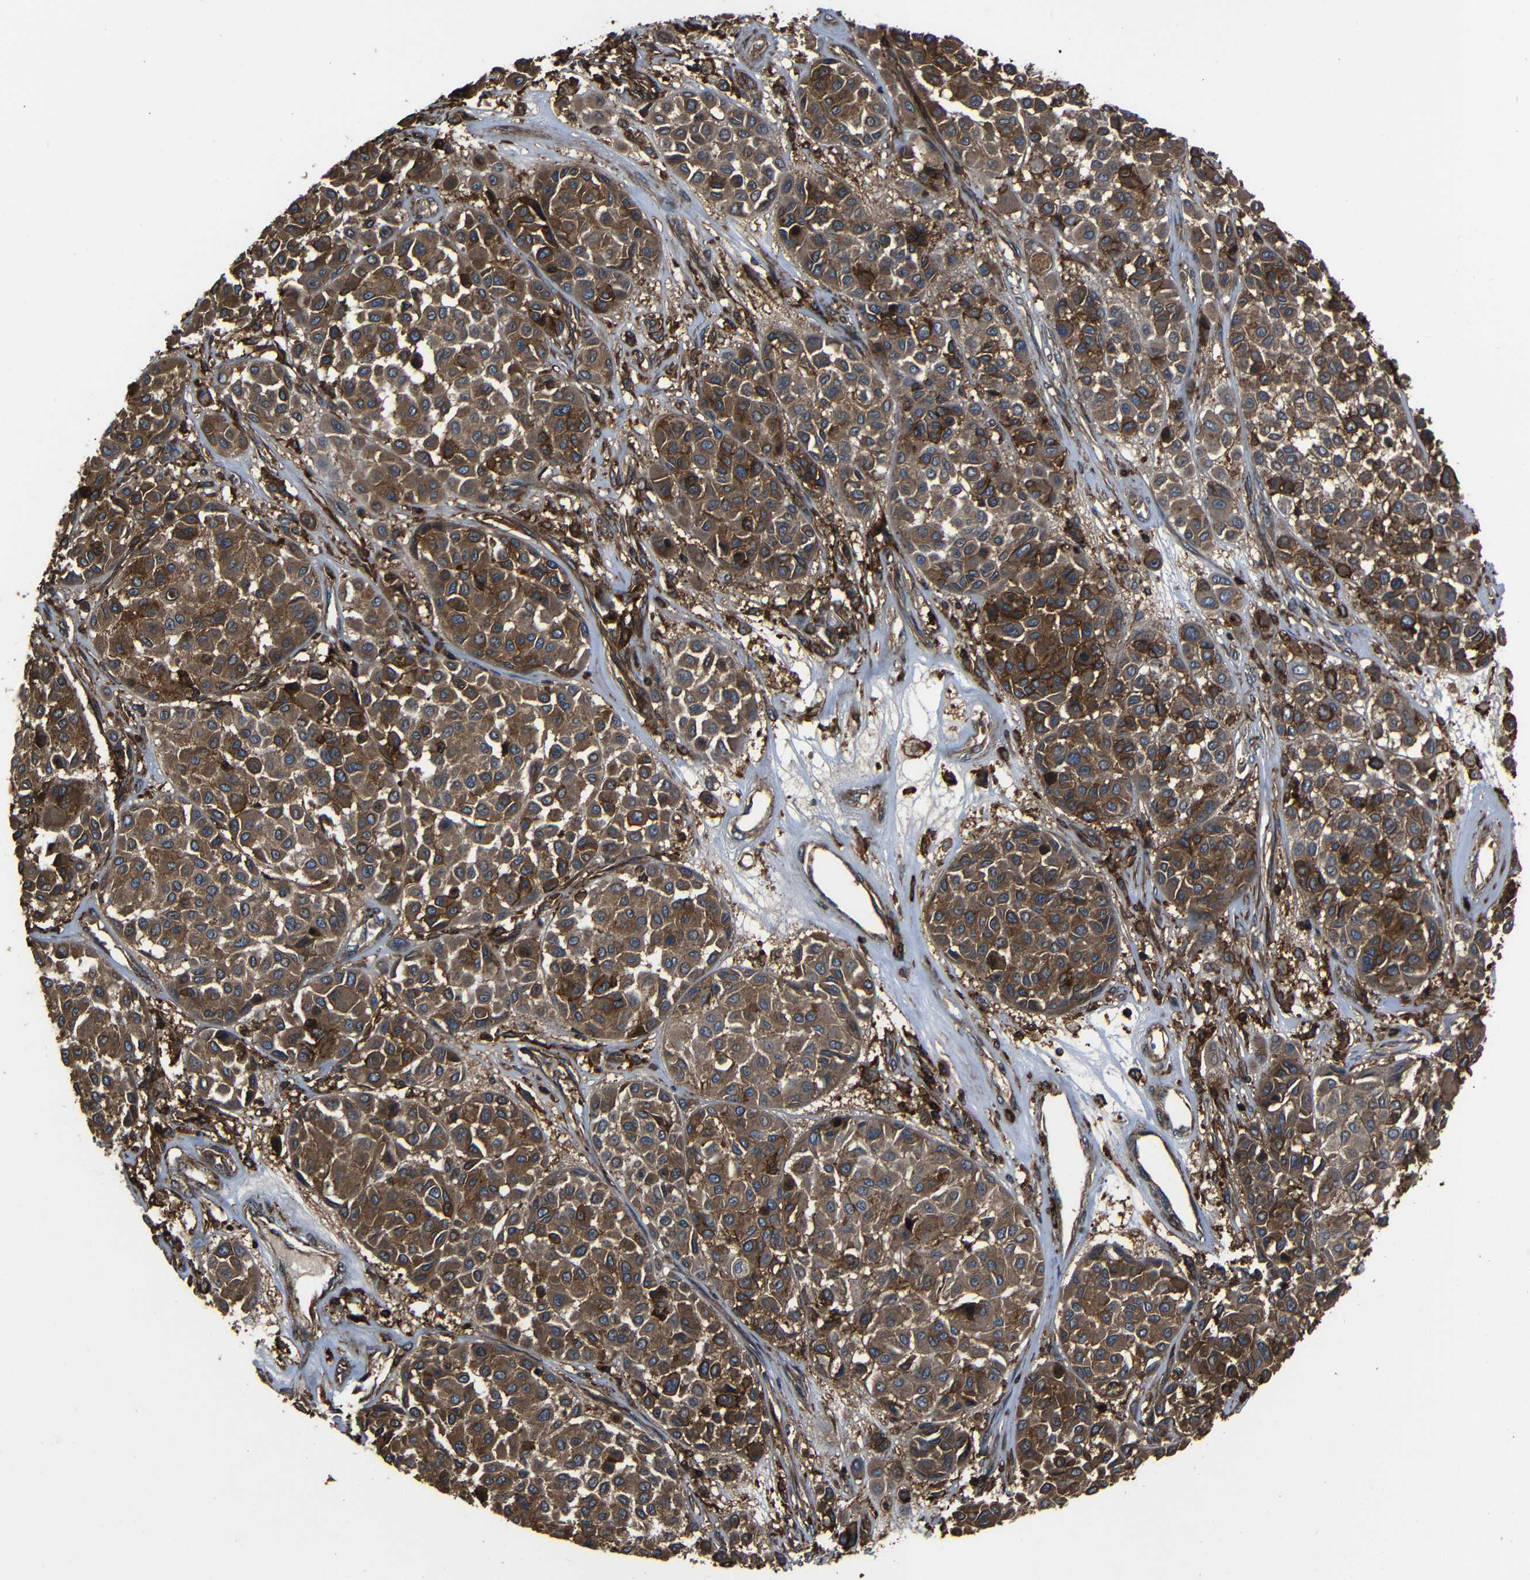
{"staining": {"intensity": "moderate", "quantity": ">75%", "location": "cytoplasmic/membranous"}, "tissue": "melanoma", "cell_type": "Tumor cells", "image_type": "cancer", "snomed": [{"axis": "morphology", "description": "Malignant melanoma, Metastatic site"}, {"axis": "topography", "description": "Soft tissue"}], "caption": "Approximately >75% of tumor cells in melanoma display moderate cytoplasmic/membranous protein expression as visualized by brown immunohistochemical staining.", "gene": "ADGRE5", "patient": {"sex": "male", "age": 41}}